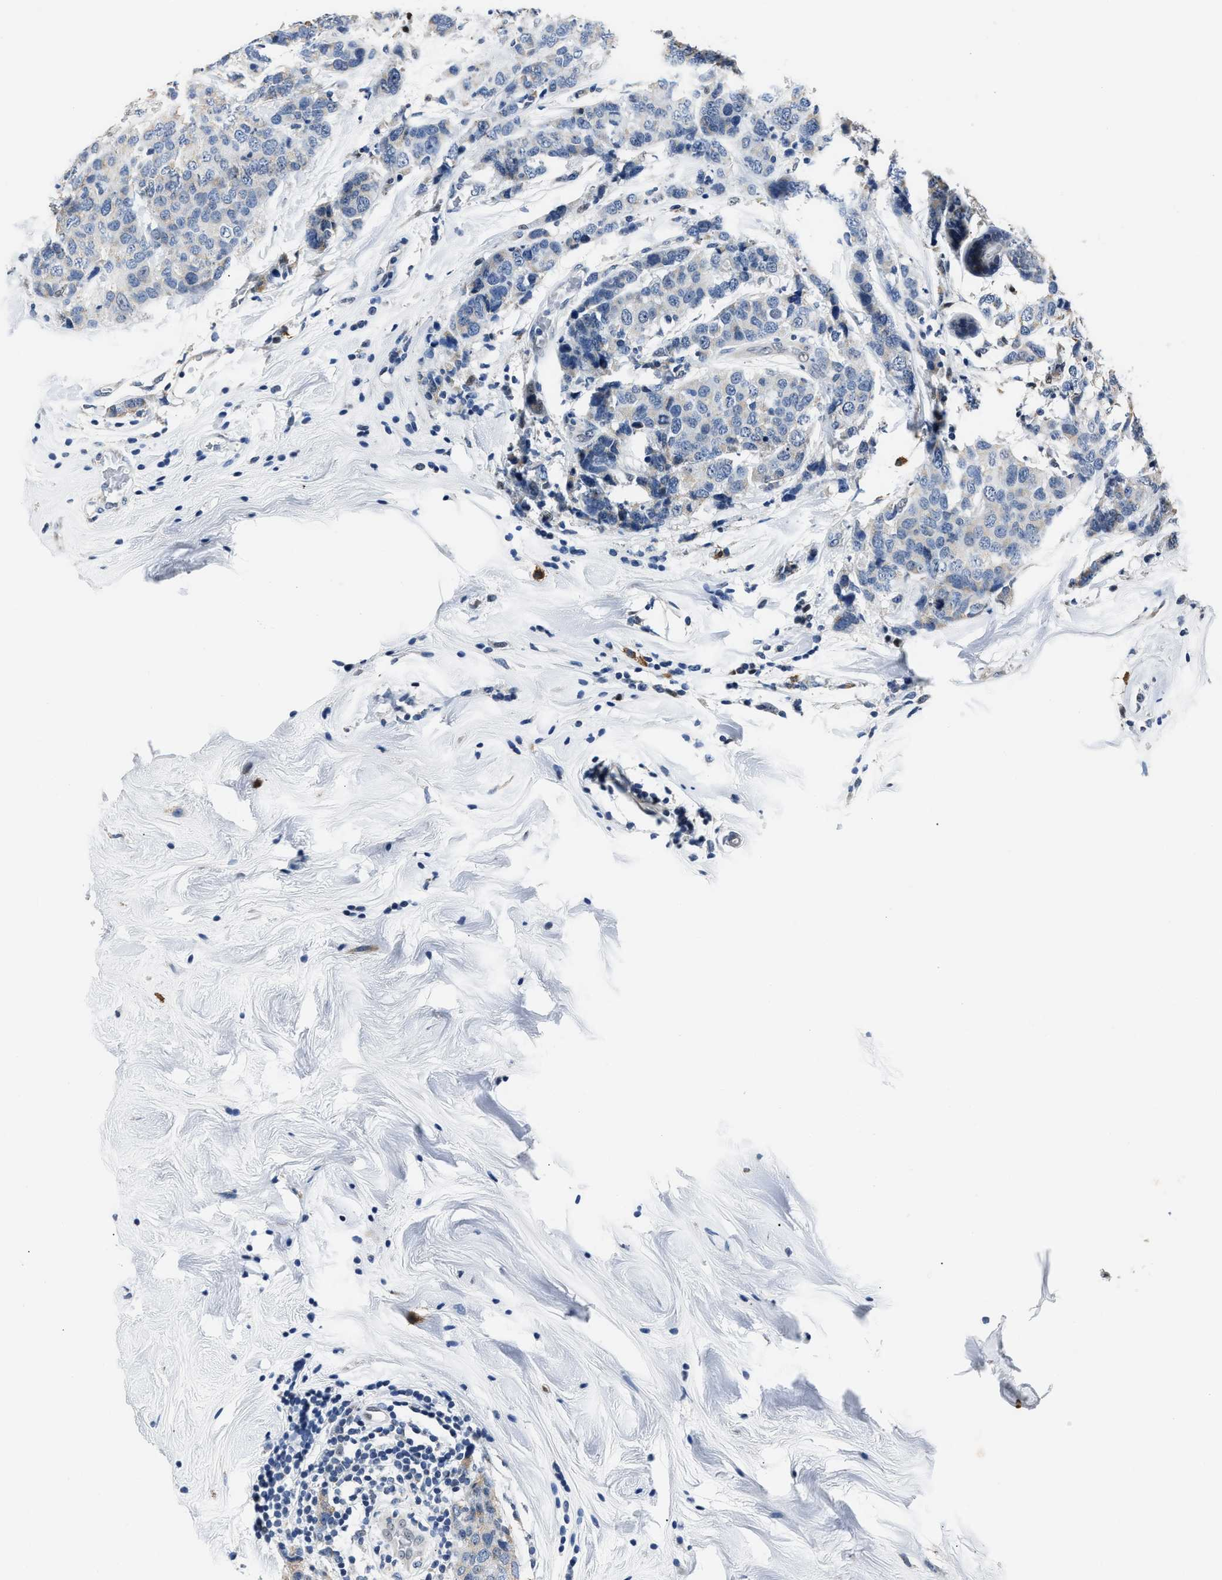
{"staining": {"intensity": "weak", "quantity": "25%-75%", "location": "cytoplasmic/membranous"}, "tissue": "breast cancer", "cell_type": "Tumor cells", "image_type": "cancer", "snomed": [{"axis": "morphology", "description": "Lobular carcinoma"}, {"axis": "topography", "description": "Breast"}], "caption": "An image showing weak cytoplasmic/membranous positivity in approximately 25%-75% of tumor cells in breast lobular carcinoma, as visualized by brown immunohistochemical staining.", "gene": "NSUN5", "patient": {"sex": "female", "age": 59}}